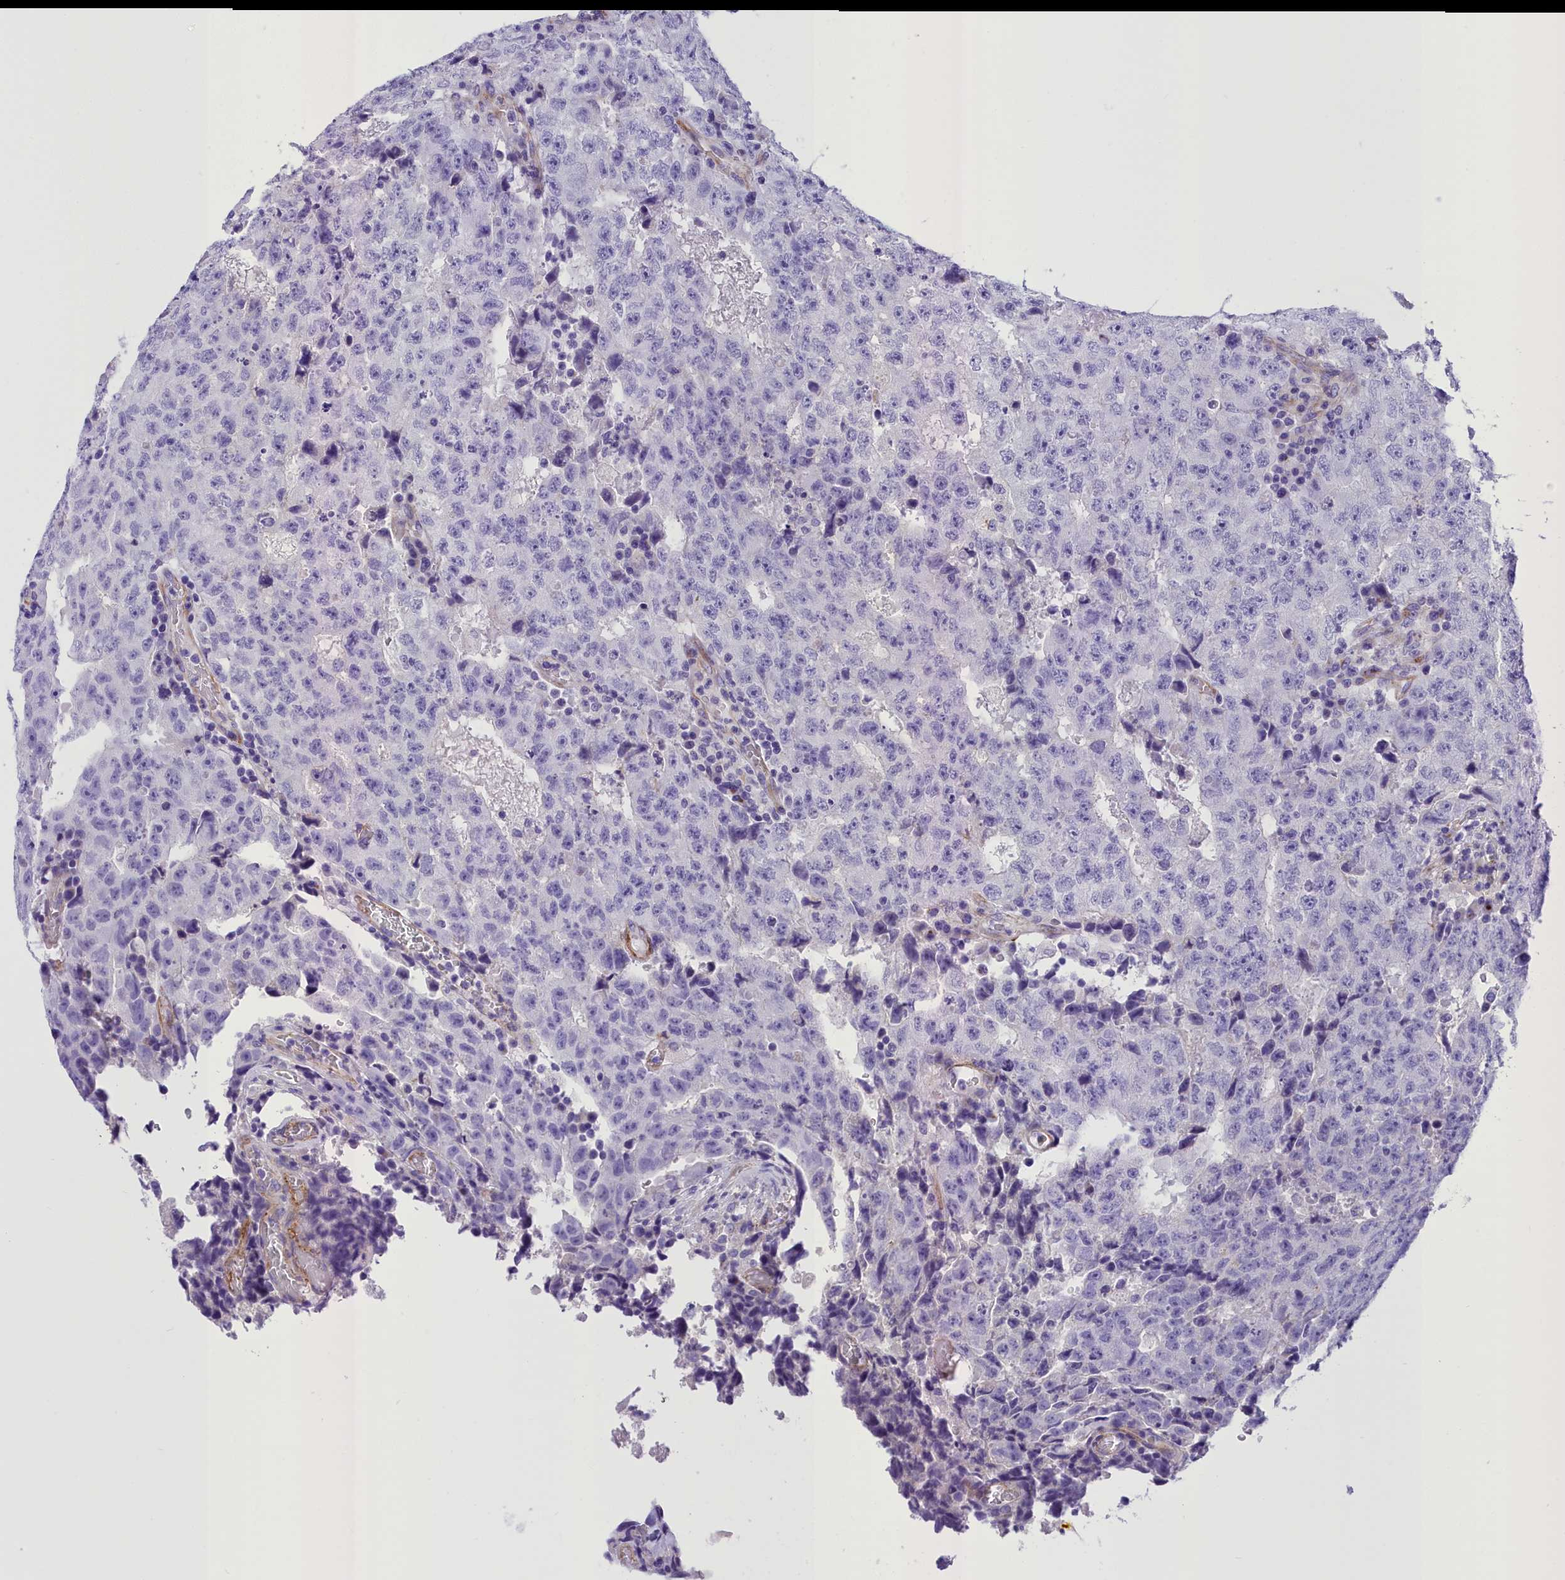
{"staining": {"intensity": "negative", "quantity": "none", "location": "none"}, "tissue": "testis cancer", "cell_type": "Tumor cells", "image_type": "cancer", "snomed": [{"axis": "morphology", "description": "Necrosis, NOS"}, {"axis": "morphology", "description": "Carcinoma, Embryonal, NOS"}, {"axis": "topography", "description": "Testis"}], "caption": "Immunohistochemistry (IHC) of human testis cancer (embryonal carcinoma) reveals no staining in tumor cells.", "gene": "GFRA1", "patient": {"sex": "male", "age": 19}}